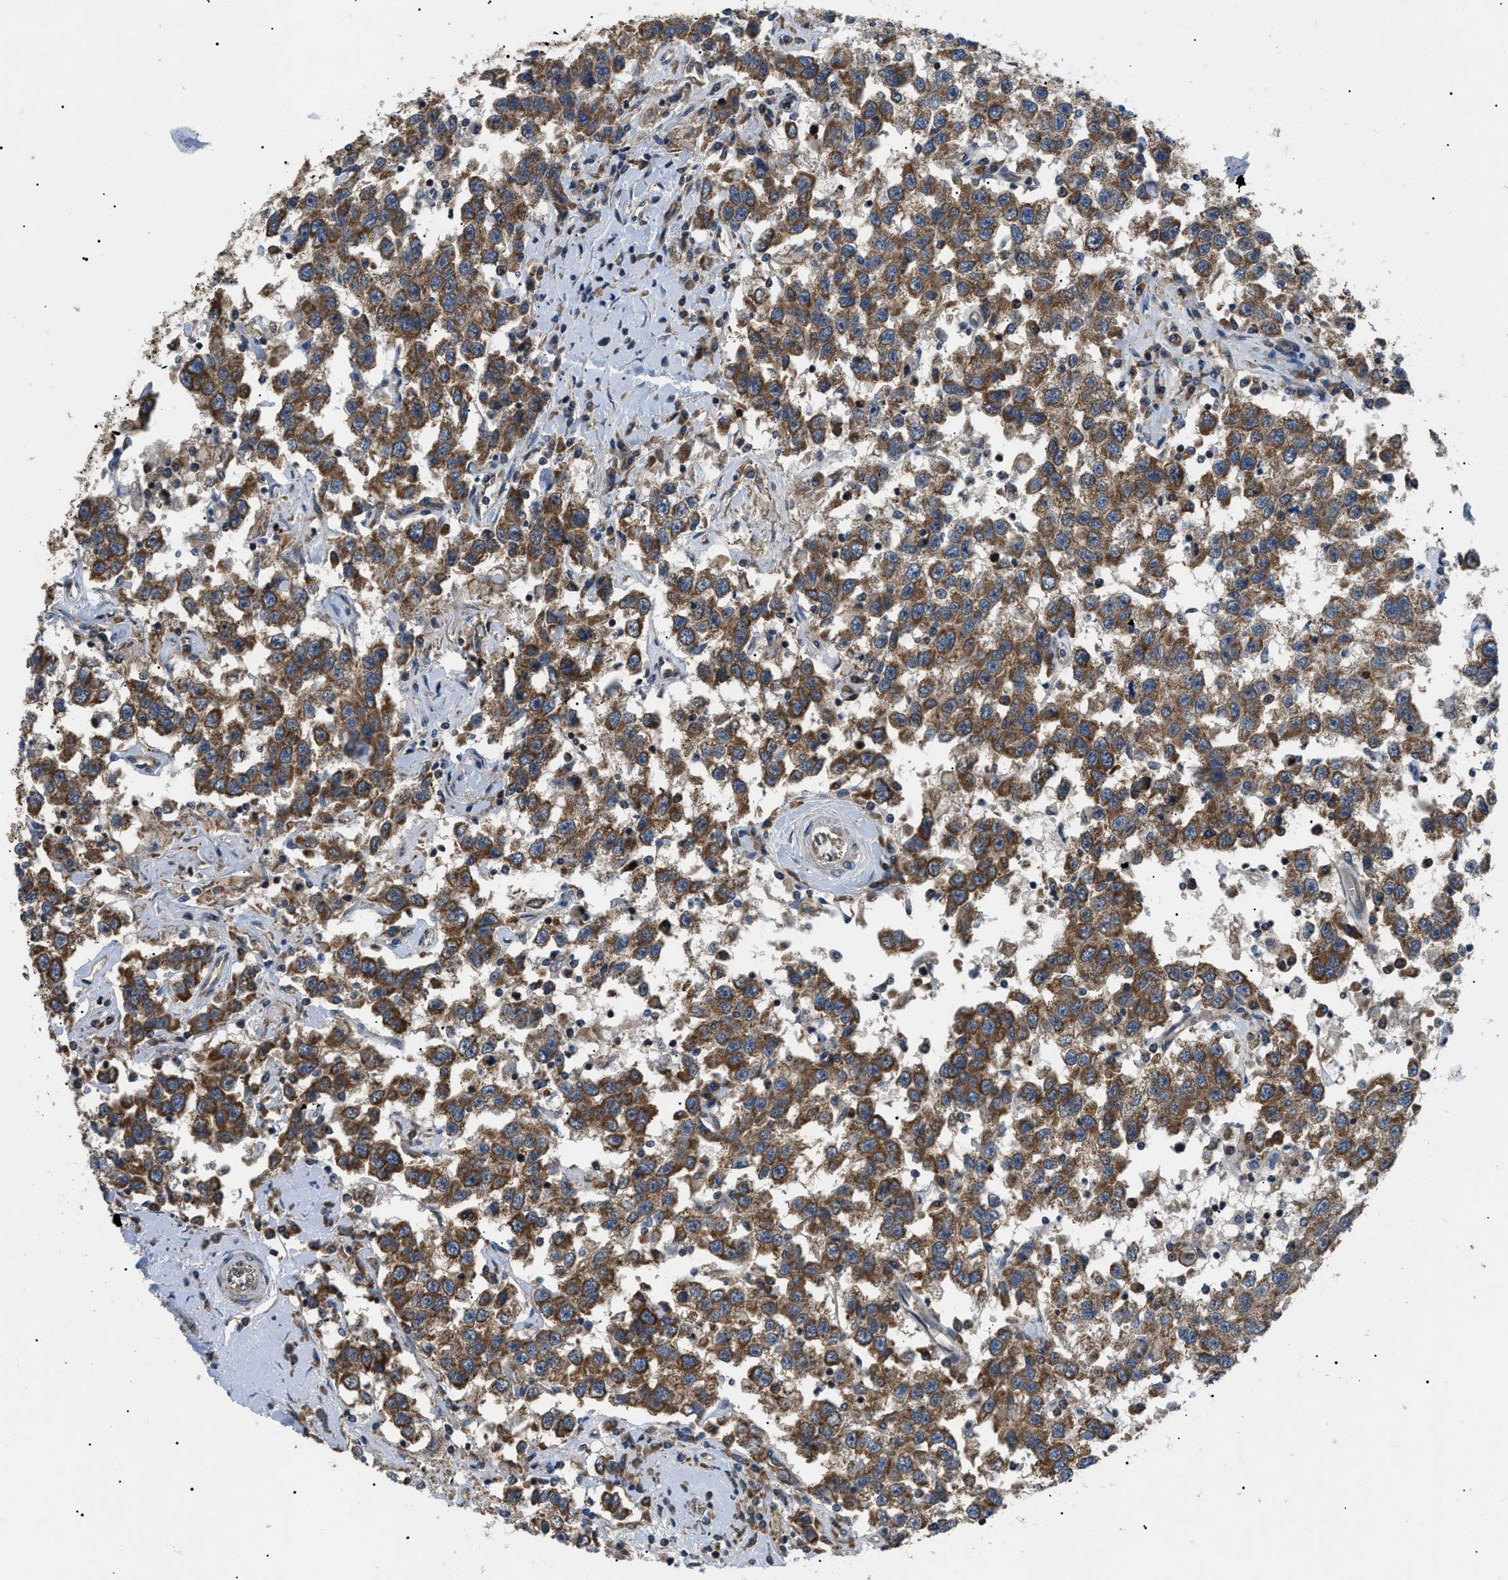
{"staining": {"intensity": "moderate", "quantity": ">75%", "location": "cytoplasmic/membranous"}, "tissue": "testis cancer", "cell_type": "Tumor cells", "image_type": "cancer", "snomed": [{"axis": "morphology", "description": "Seminoma, NOS"}, {"axis": "topography", "description": "Testis"}], "caption": "An IHC histopathology image of tumor tissue is shown. Protein staining in brown labels moderate cytoplasmic/membranous positivity in testis seminoma within tumor cells. (Brightfield microscopy of DAB IHC at high magnification).", "gene": "SRPK1", "patient": {"sex": "male", "age": 41}}